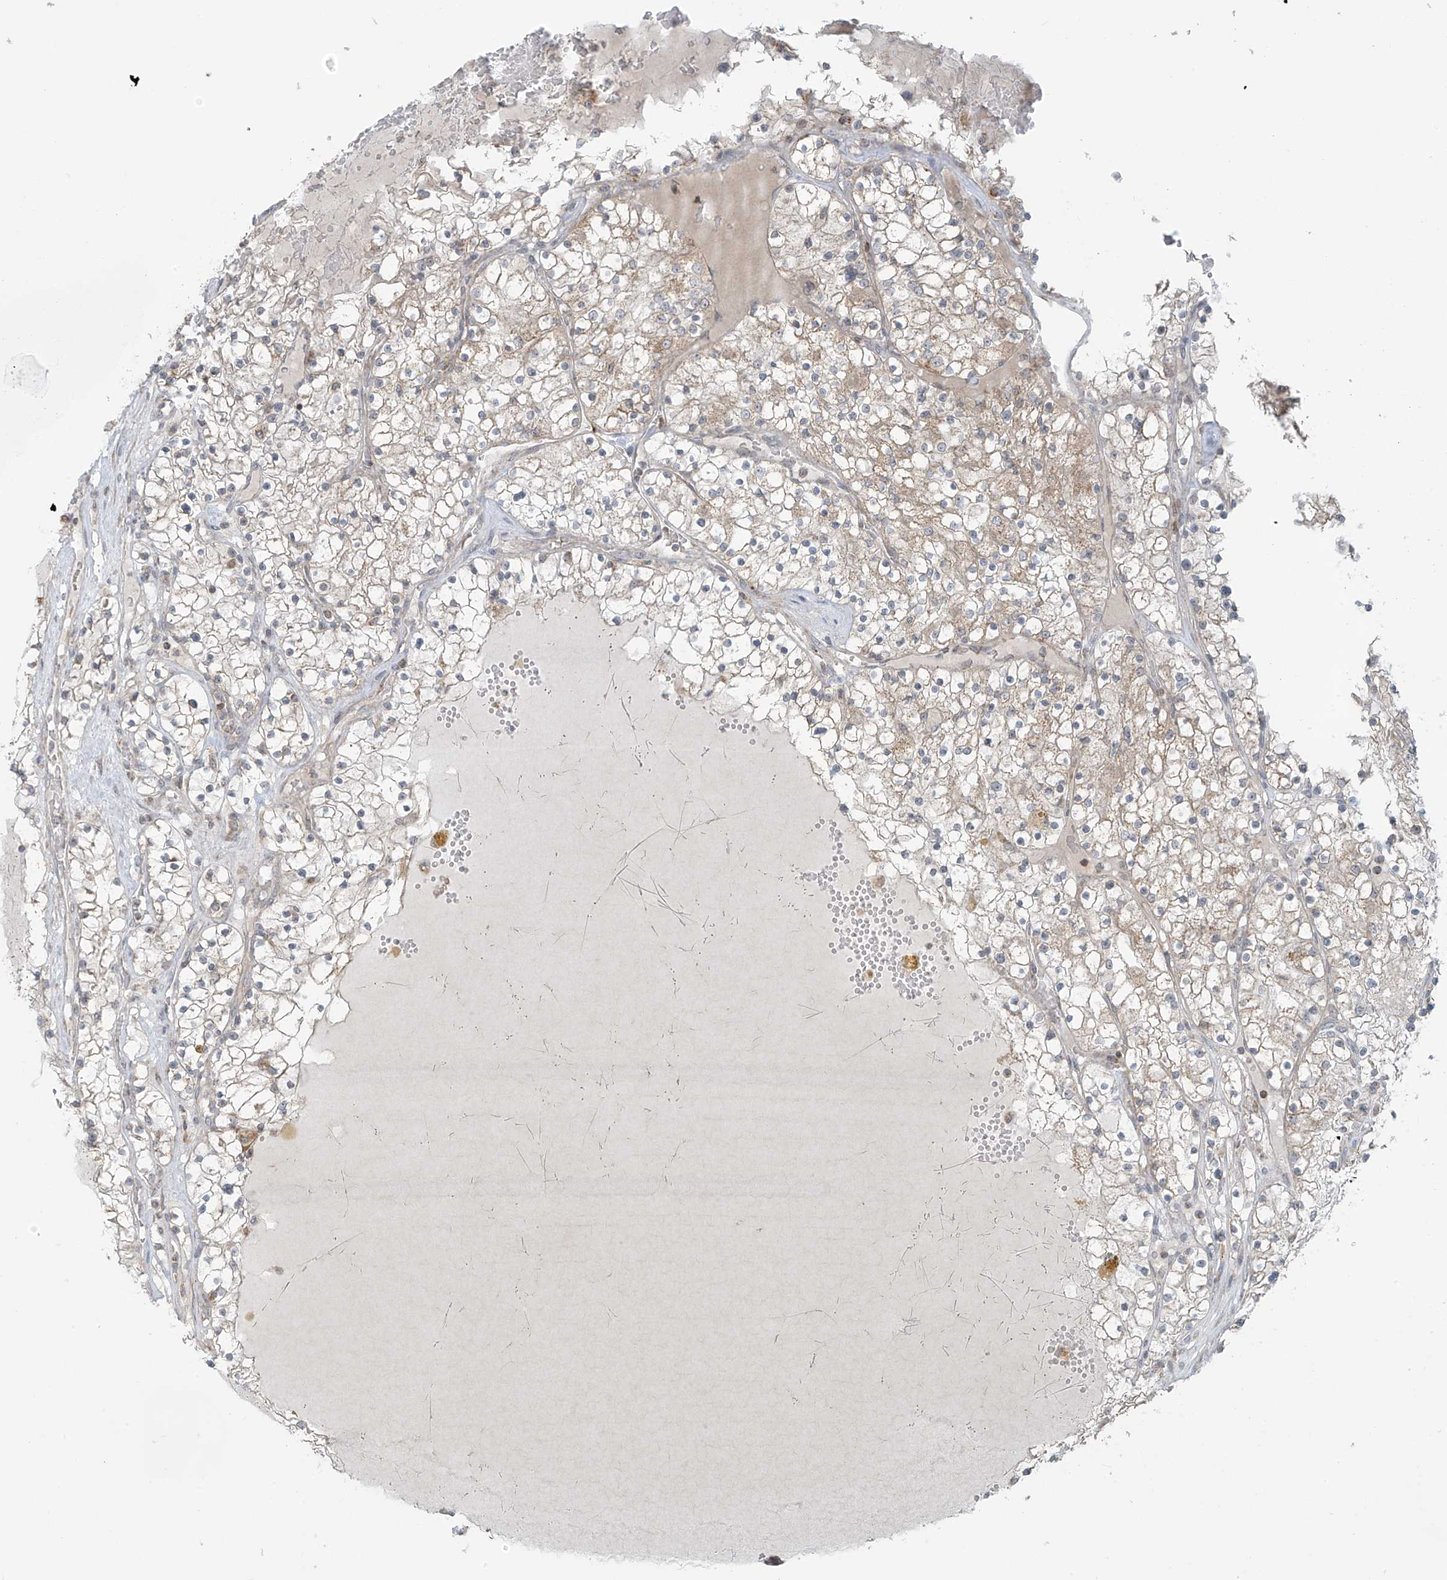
{"staining": {"intensity": "negative", "quantity": "none", "location": "none"}, "tissue": "renal cancer", "cell_type": "Tumor cells", "image_type": "cancer", "snomed": [{"axis": "morphology", "description": "Normal tissue, NOS"}, {"axis": "morphology", "description": "Adenocarcinoma, NOS"}, {"axis": "topography", "description": "Kidney"}], "caption": "Immunohistochemistry photomicrograph of renal adenocarcinoma stained for a protein (brown), which displays no positivity in tumor cells.", "gene": "HDDC2", "patient": {"sex": "male", "age": 68}}